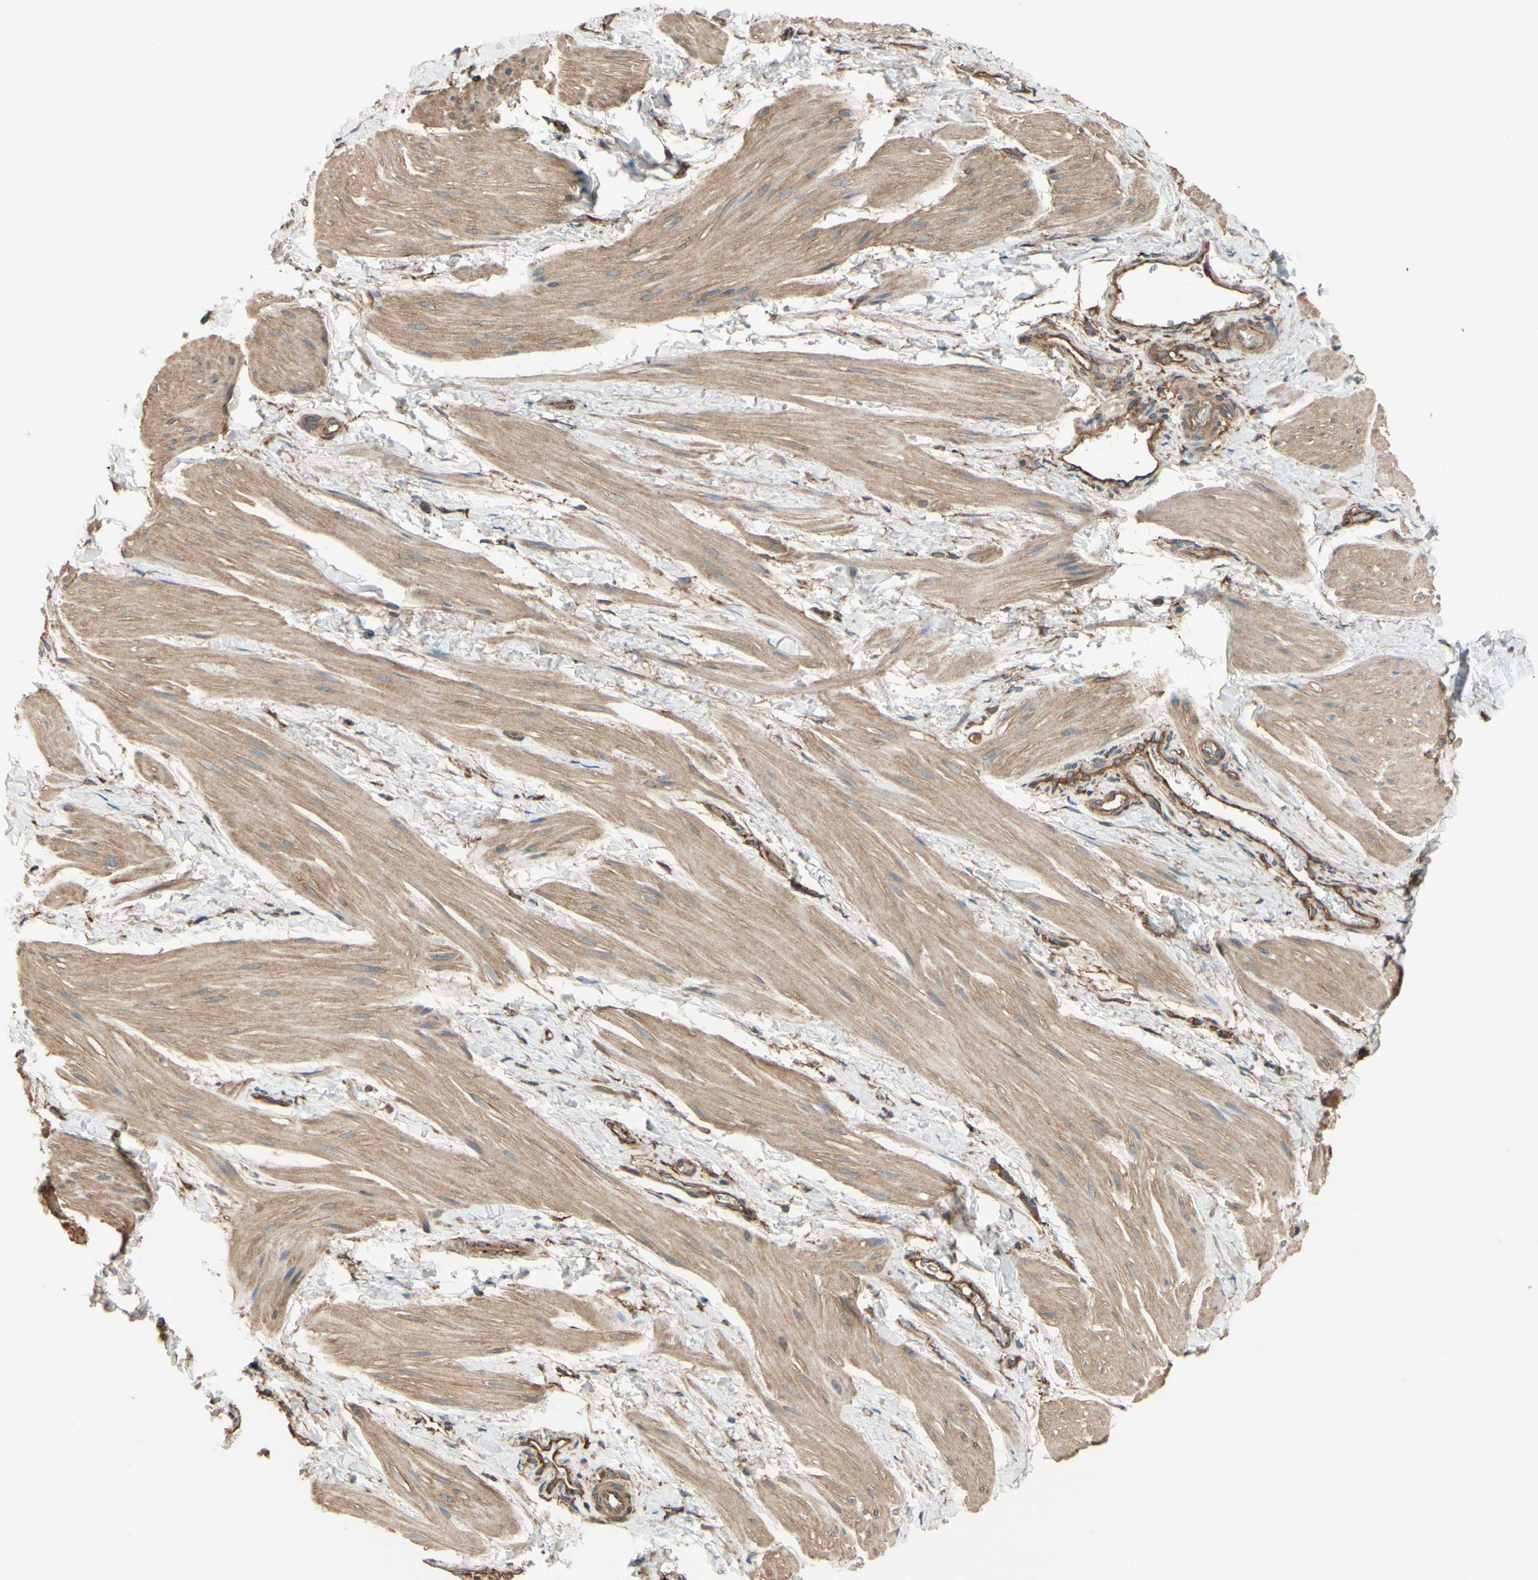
{"staining": {"intensity": "weak", "quantity": "25%-75%", "location": "cytoplasmic/membranous"}, "tissue": "smooth muscle", "cell_type": "Smooth muscle cells", "image_type": "normal", "snomed": [{"axis": "morphology", "description": "Normal tissue, NOS"}, {"axis": "topography", "description": "Smooth muscle"}], "caption": "About 25%-75% of smooth muscle cells in normal smooth muscle reveal weak cytoplasmic/membranous protein staining as visualized by brown immunohistochemical staining.", "gene": "EPS15", "patient": {"sex": "male", "age": 16}}